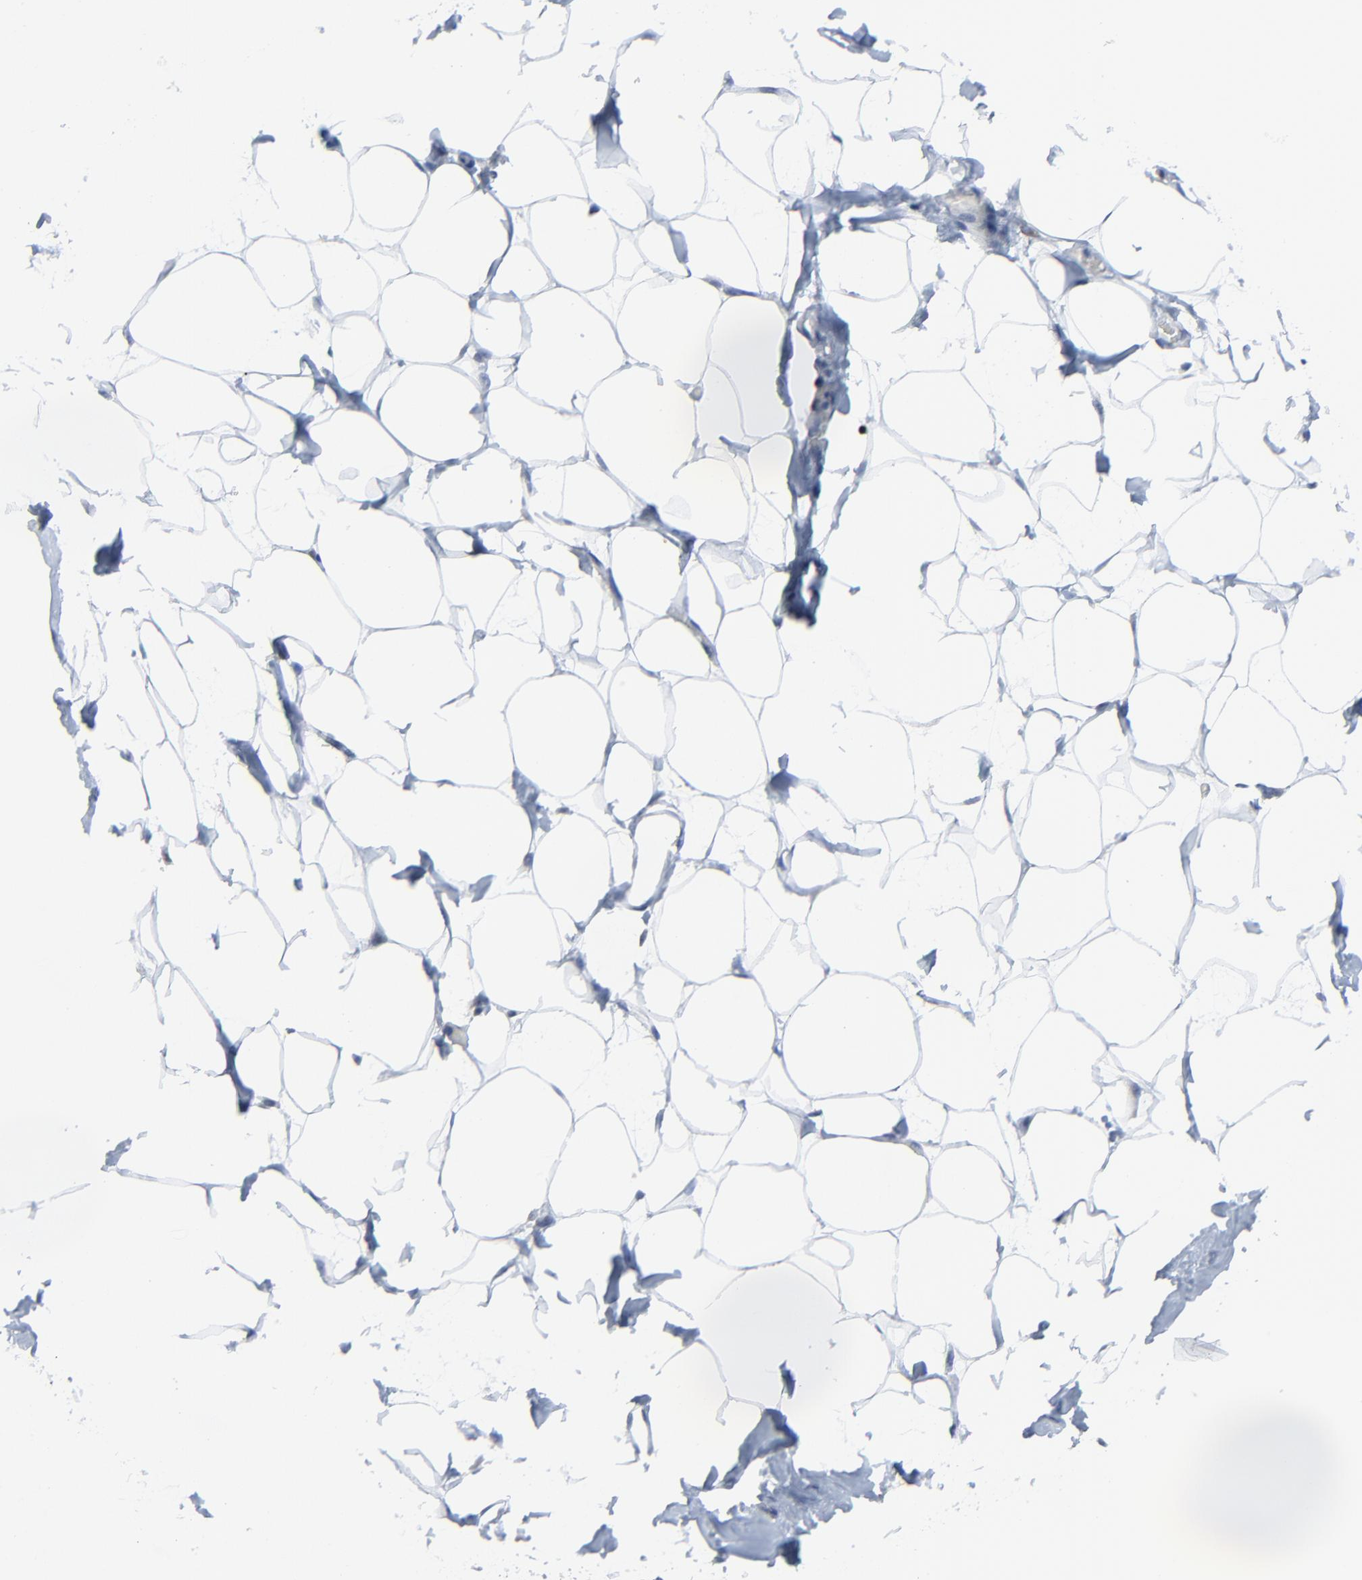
{"staining": {"intensity": "negative", "quantity": "none", "location": "none"}, "tissue": "breast", "cell_type": "Adipocytes", "image_type": "normal", "snomed": [{"axis": "morphology", "description": "Normal tissue, NOS"}, {"axis": "topography", "description": "Breast"}, {"axis": "topography", "description": "Adipose tissue"}], "caption": "IHC micrograph of benign human breast stained for a protein (brown), which exhibits no positivity in adipocytes.", "gene": "BIRC3", "patient": {"sex": "female", "age": 25}}